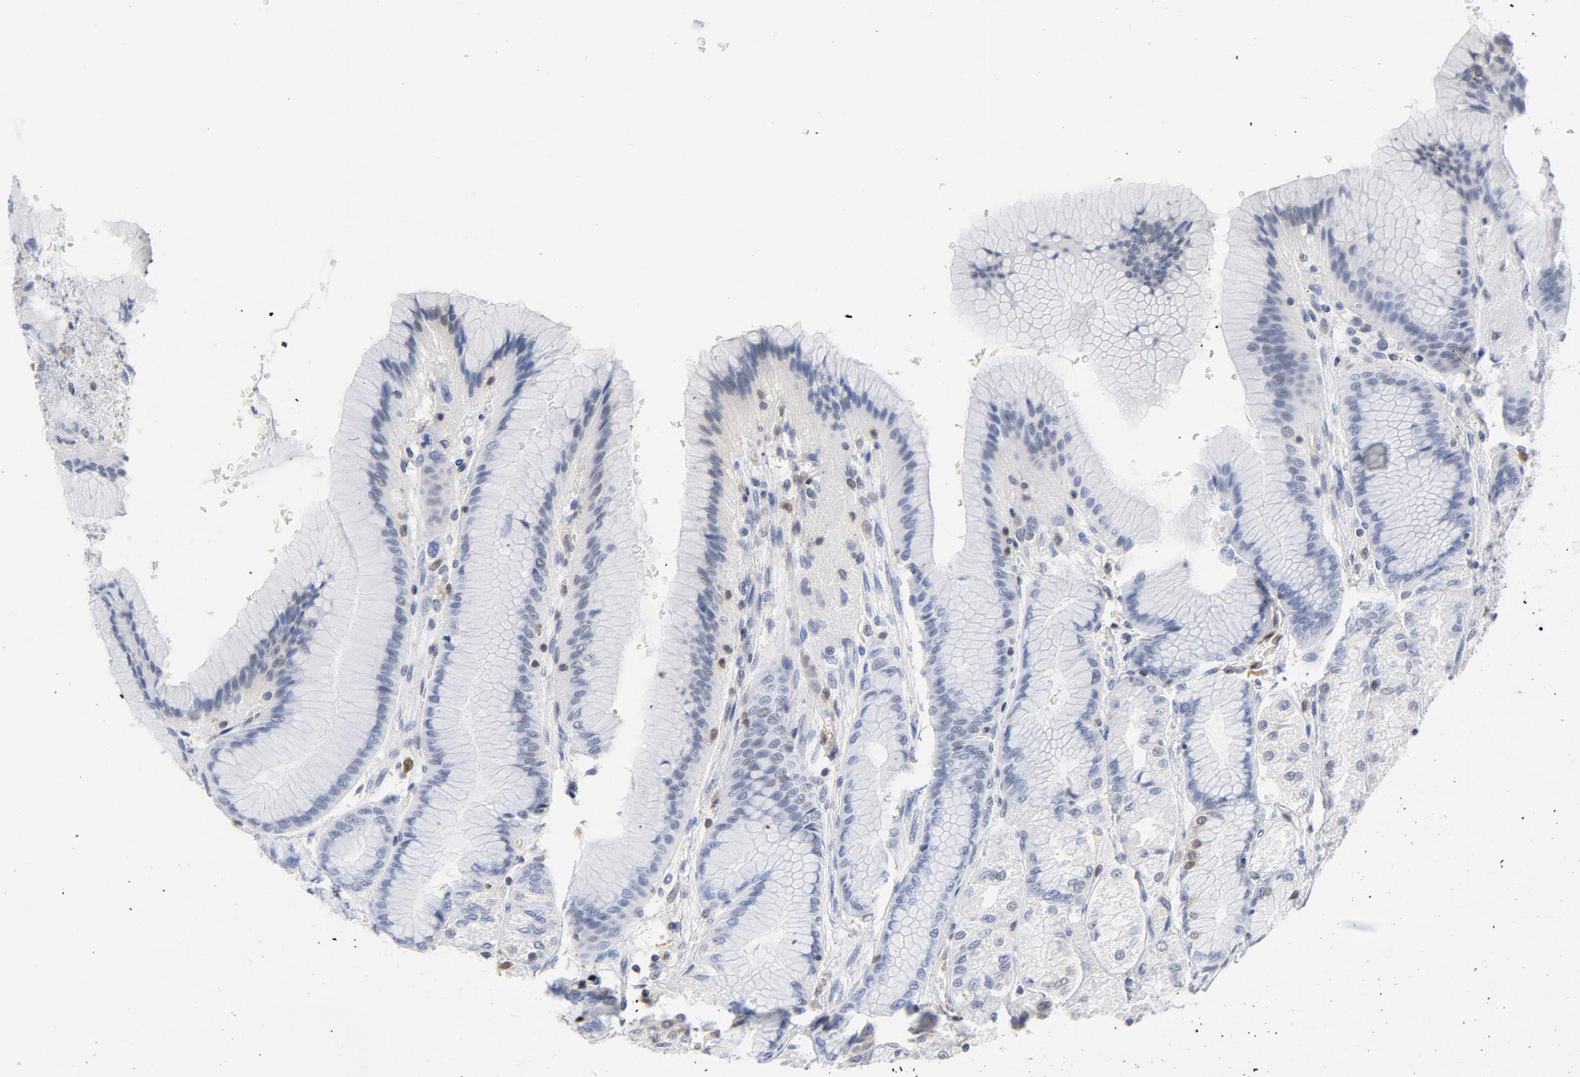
{"staining": {"intensity": "weak", "quantity": "<25%", "location": "nuclear"}, "tissue": "stomach", "cell_type": "Glandular cells", "image_type": "normal", "snomed": [{"axis": "morphology", "description": "Normal tissue, NOS"}, {"axis": "morphology", "description": "Adenocarcinoma, NOS"}, {"axis": "topography", "description": "Stomach"}, {"axis": "topography", "description": "Stomach, lower"}], "caption": "Immunohistochemistry photomicrograph of unremarkable stomach: stomach stained with DAB reveals no significant protein positivity in glandular cells. (Stains: DAB (3,3'-diaminobenzidine) immunohistochemistry (IHC) with hematoxylin counter stain, Microscopy: brightfield microscopy at high magnification).", "gene": "CDKN1B", "patient": {"sex": "female", "age": 65}}